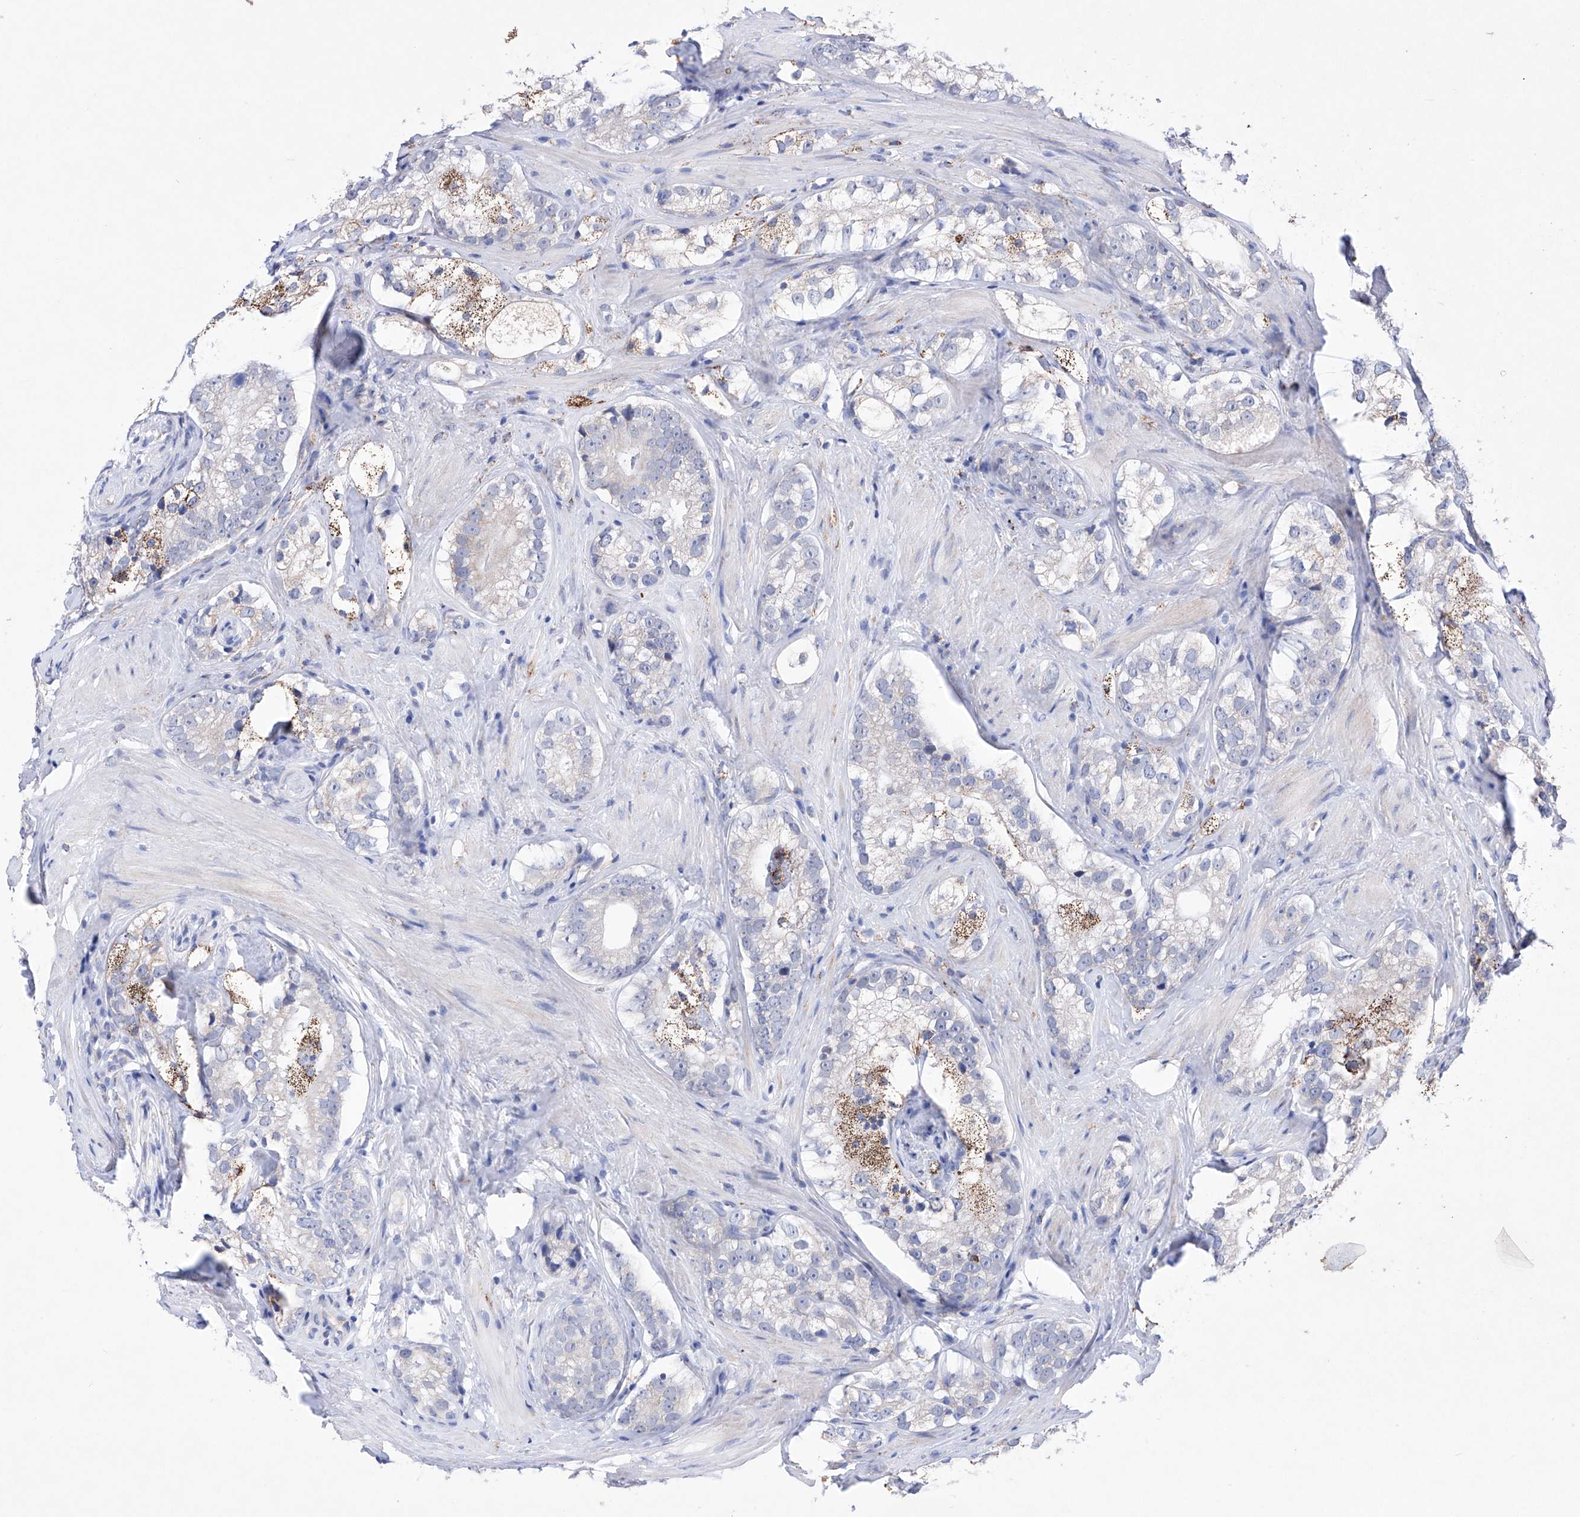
{"staining": {"intensity": "negative", "quantity": "none", "location": "none"}, "tissue": "prostate cancer", "cell_type": "Tumor cells", "image_type": "cancer", "snomed": [{"axis": "morphology", "description": "Adenocarcinoma, High grade"}, {"axis": "topography", "description": "Prostate"}], "caption": "Immunohistochemical staining of human prostate cancer reveals no significant staining in tumor cells.", "gene": "NRROS", "patient": {"sex": "male", "age": 56}}